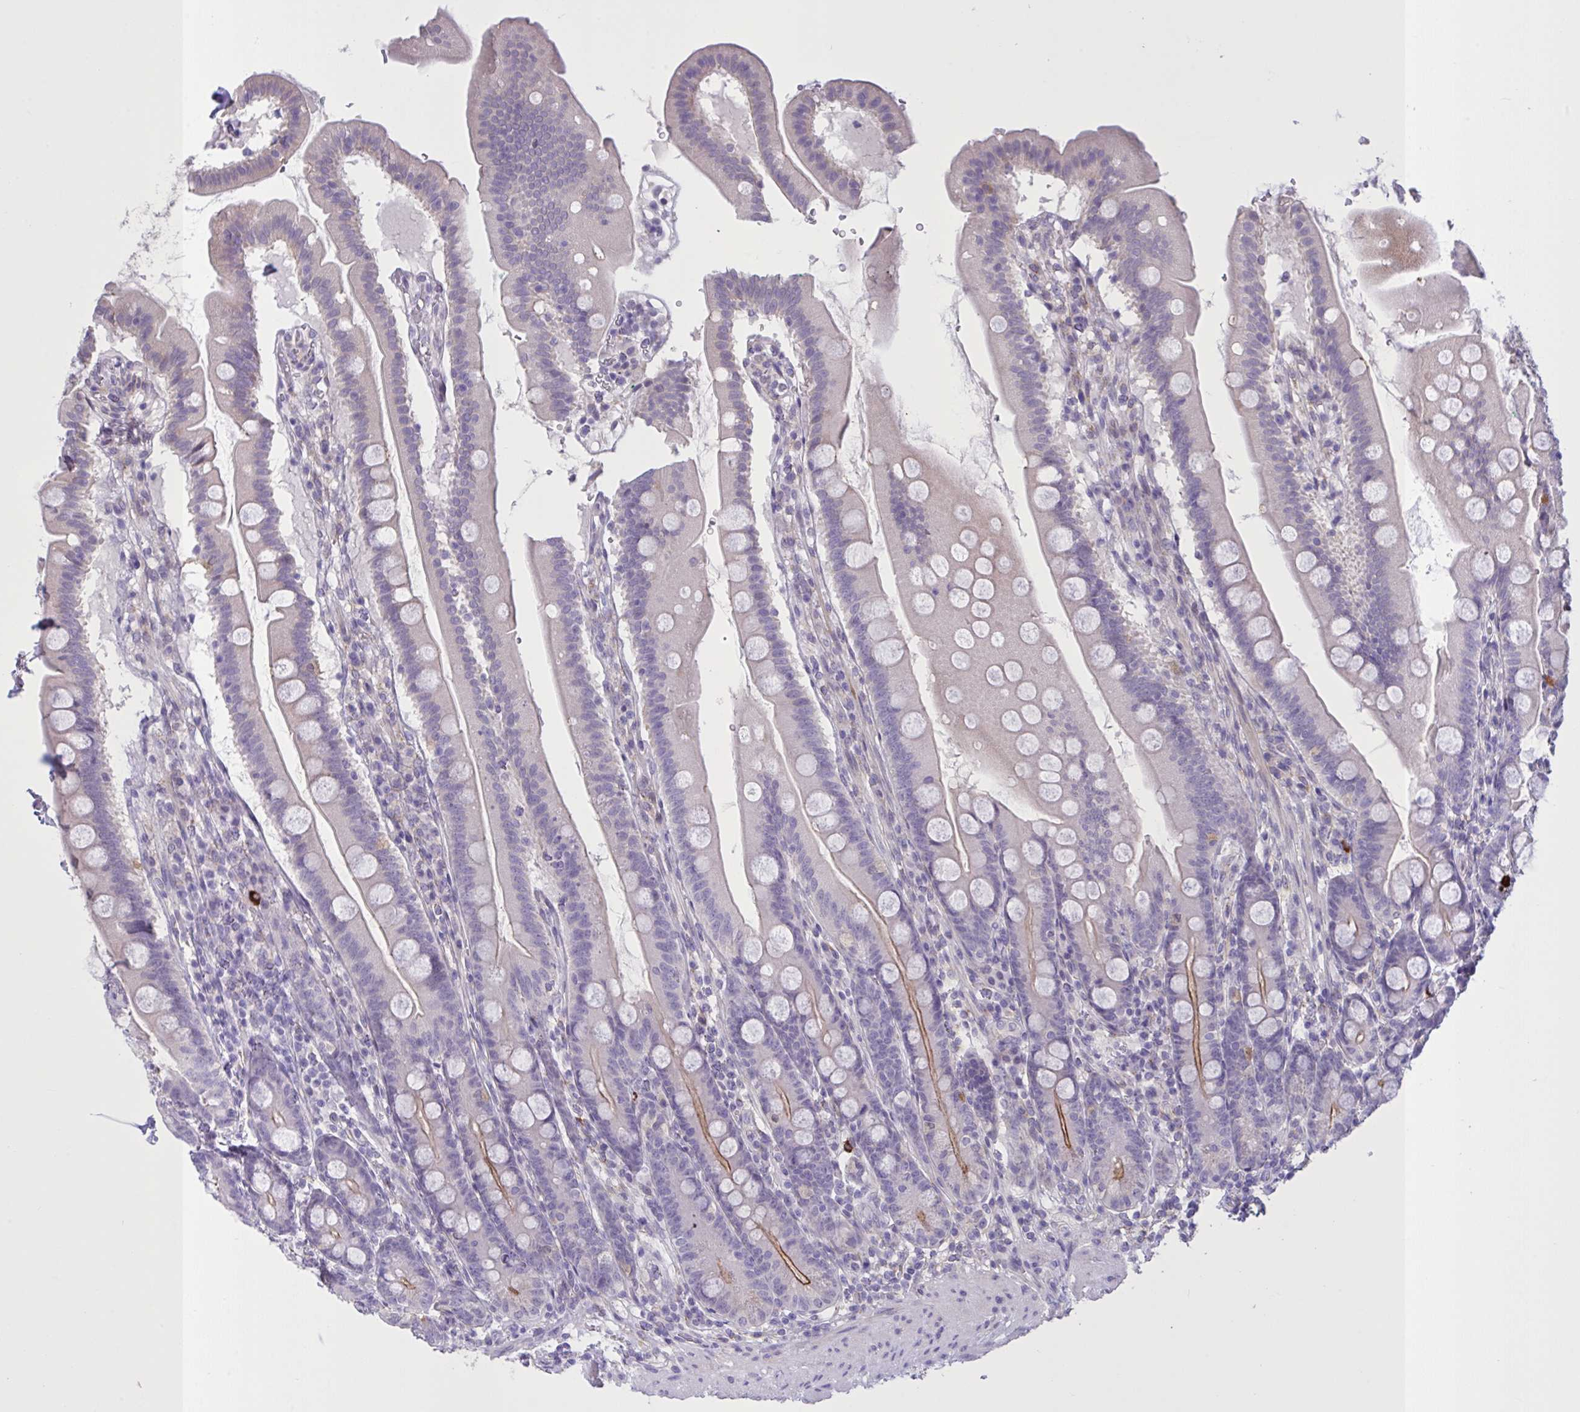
{"staining": {"intensity": "moderate", "quantity": "25%-75%", "location": "cytoplasmic/membranous"}, "tissue": "duodenum", "cell_type": "Glandular cells", "image_type": "normal", "snomed": [{"axis": "morphology", "description": "Normal tissue, NOS"}, {"axis": "topography", "description": "Duodenum"}], "caption": "Duodenum stained for a protein (brown) exhibits moderate cytoplasmic/membranous positive positivity in approximately 25%-75% of glandular cells.", "gene": "MRGPRX2", "patient": {"sex": "female", "age": 67}}